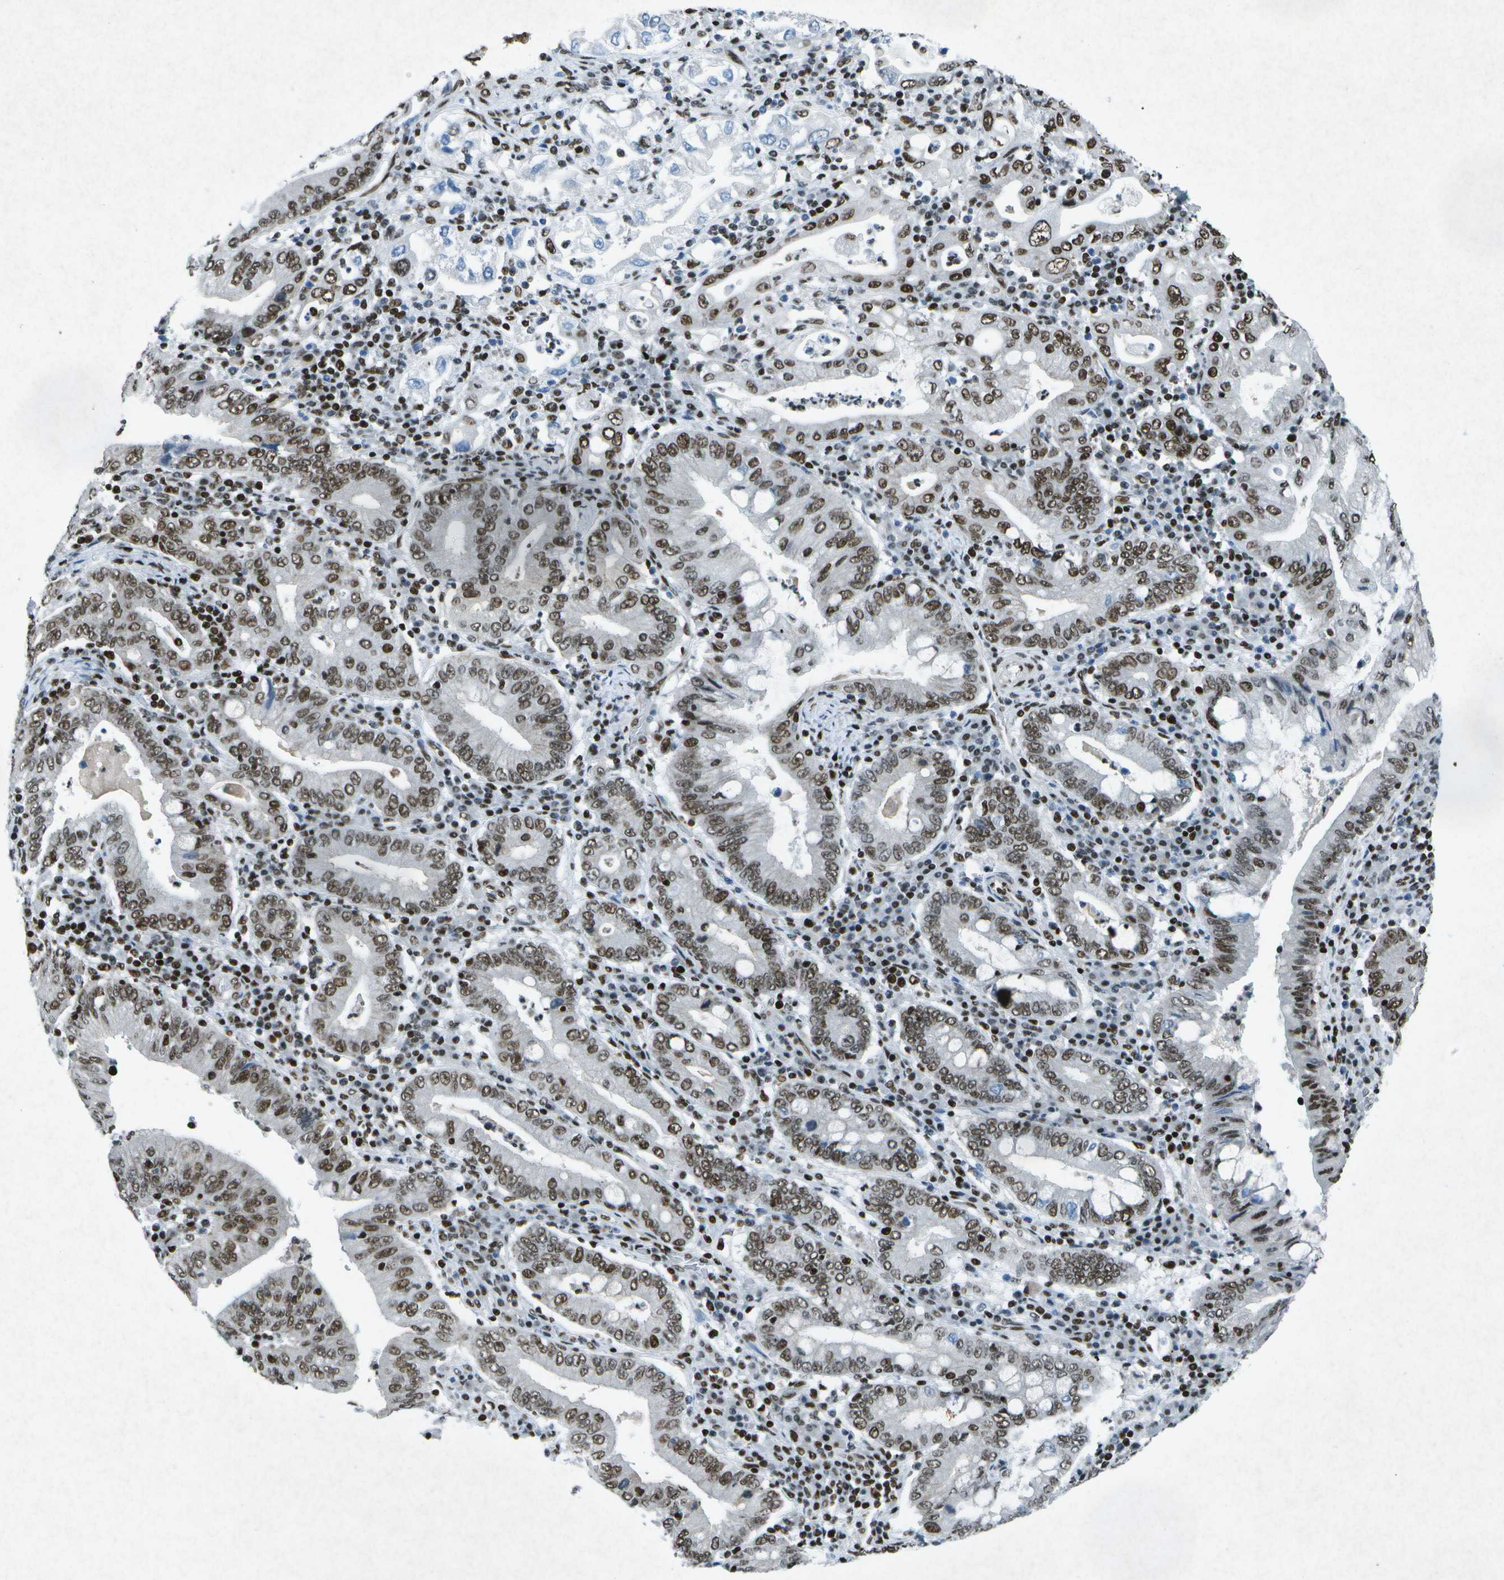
{"staining": {"intensity": "moderate", "quantity": ">75%", "location": "nuclear"}, "tissue": "stomach cancer", "cell_type": "Tumor cells", "image_type": "cancer", "snomed": [{"axis": "morphology", "description": "Normal tissue, NOS"}, {"axis": "morphology", "description": "Adenocarcinoma, NOS"}, {"axis": "topography", "description": "Esophagus"}, {"axis": "topography", "description": "Stomach, upper"}, {"axis": "topography", "description": "Peripheral nerve tissue"}], "caption": "Immunohistochemistry staining of stomach adenocarcinoma, which reveals medium levels of moderate nuclear positivity in about >75% of tumor cells indicating moderate nuclear protein positivity. The staining was performed using DAB (3,3'-diaminobenzidine) (brown) for protein detection and nuclei were counterstained in hematoxylin (blue).", "gene": "MTA2", "patient": {"sex": "male", "age": 62}}